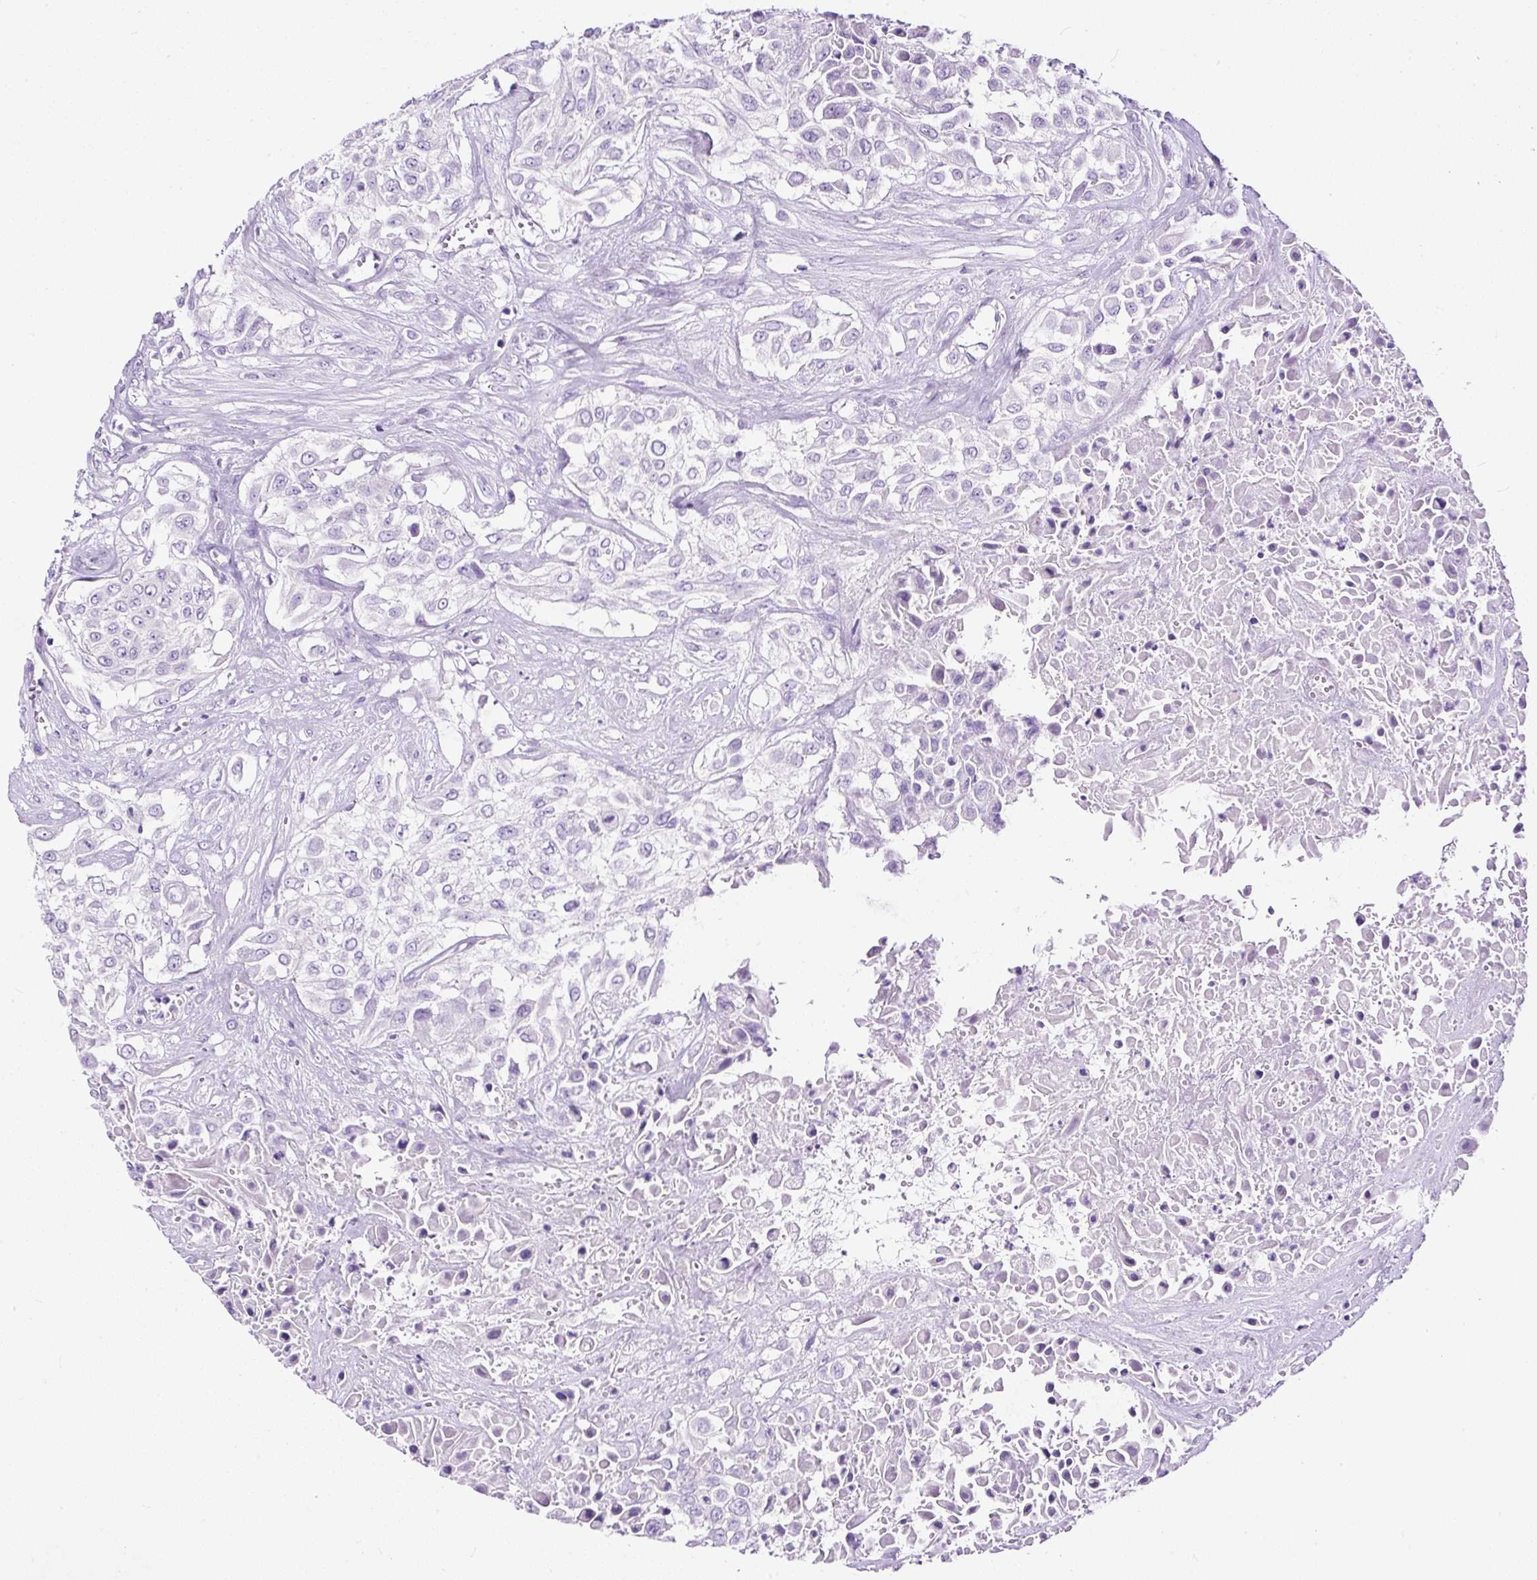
{"staining": {"intensity": "negative", "quantity": "none", "location": "none"}, "tissue": "urothelial cancer", "cell_type": "Tumor cells", "image_type": "cancer", "snomed": [{"axis": "morphology", "description": "Urothelial carcinoma, High grade"}, {"axis": "topography", "description": "Urinary bladder"}], "caption": "This image is of urothelial carcinoma (high-grade) stained with IHC to label a protein in brown with the nuclei are counter-stained blue. There is no positivity in tumor cells.", "gene": "STOX2", "patient": {"sex": "male", "age": 57}}